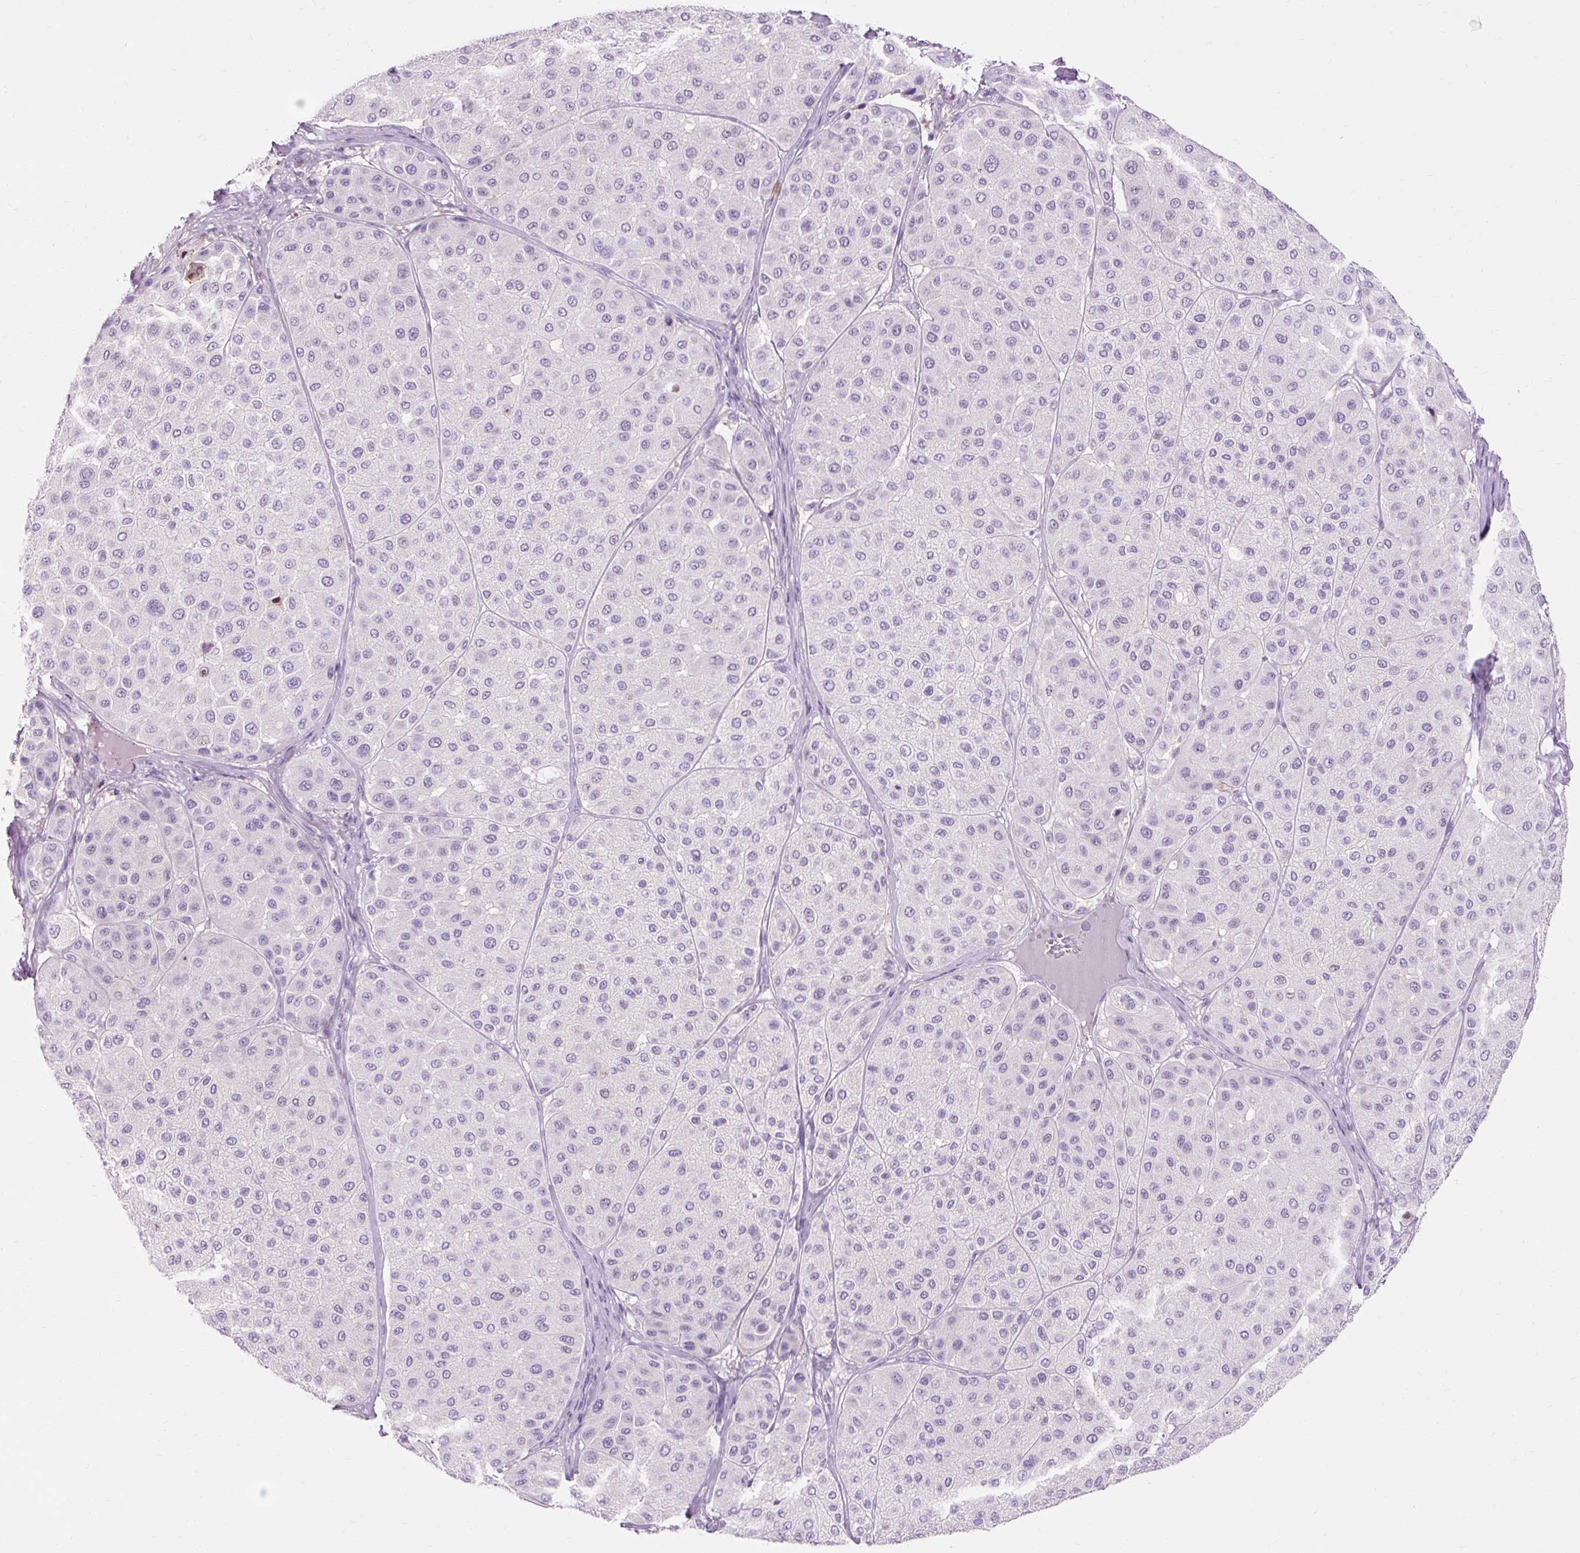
{"staining": {"intensity": "negative", "quantity": "none", "location": "none"}, "tissue": "melanoma", "cell_type": "Tumor cells", "image_type": "cancer", "snomed": [{"axis": "morphology", "description": "Malignant melanoma, Metastatic site"}, {"axis": "topography", "description": "Smooth muscle"}], "caption": "Malignant melanoma (metastatic site) was stained to show a protein in brown. There is no significant staining in tumor cells.", "gene": "CLDN25", "patient": {"sex": "male", "age": 41}}